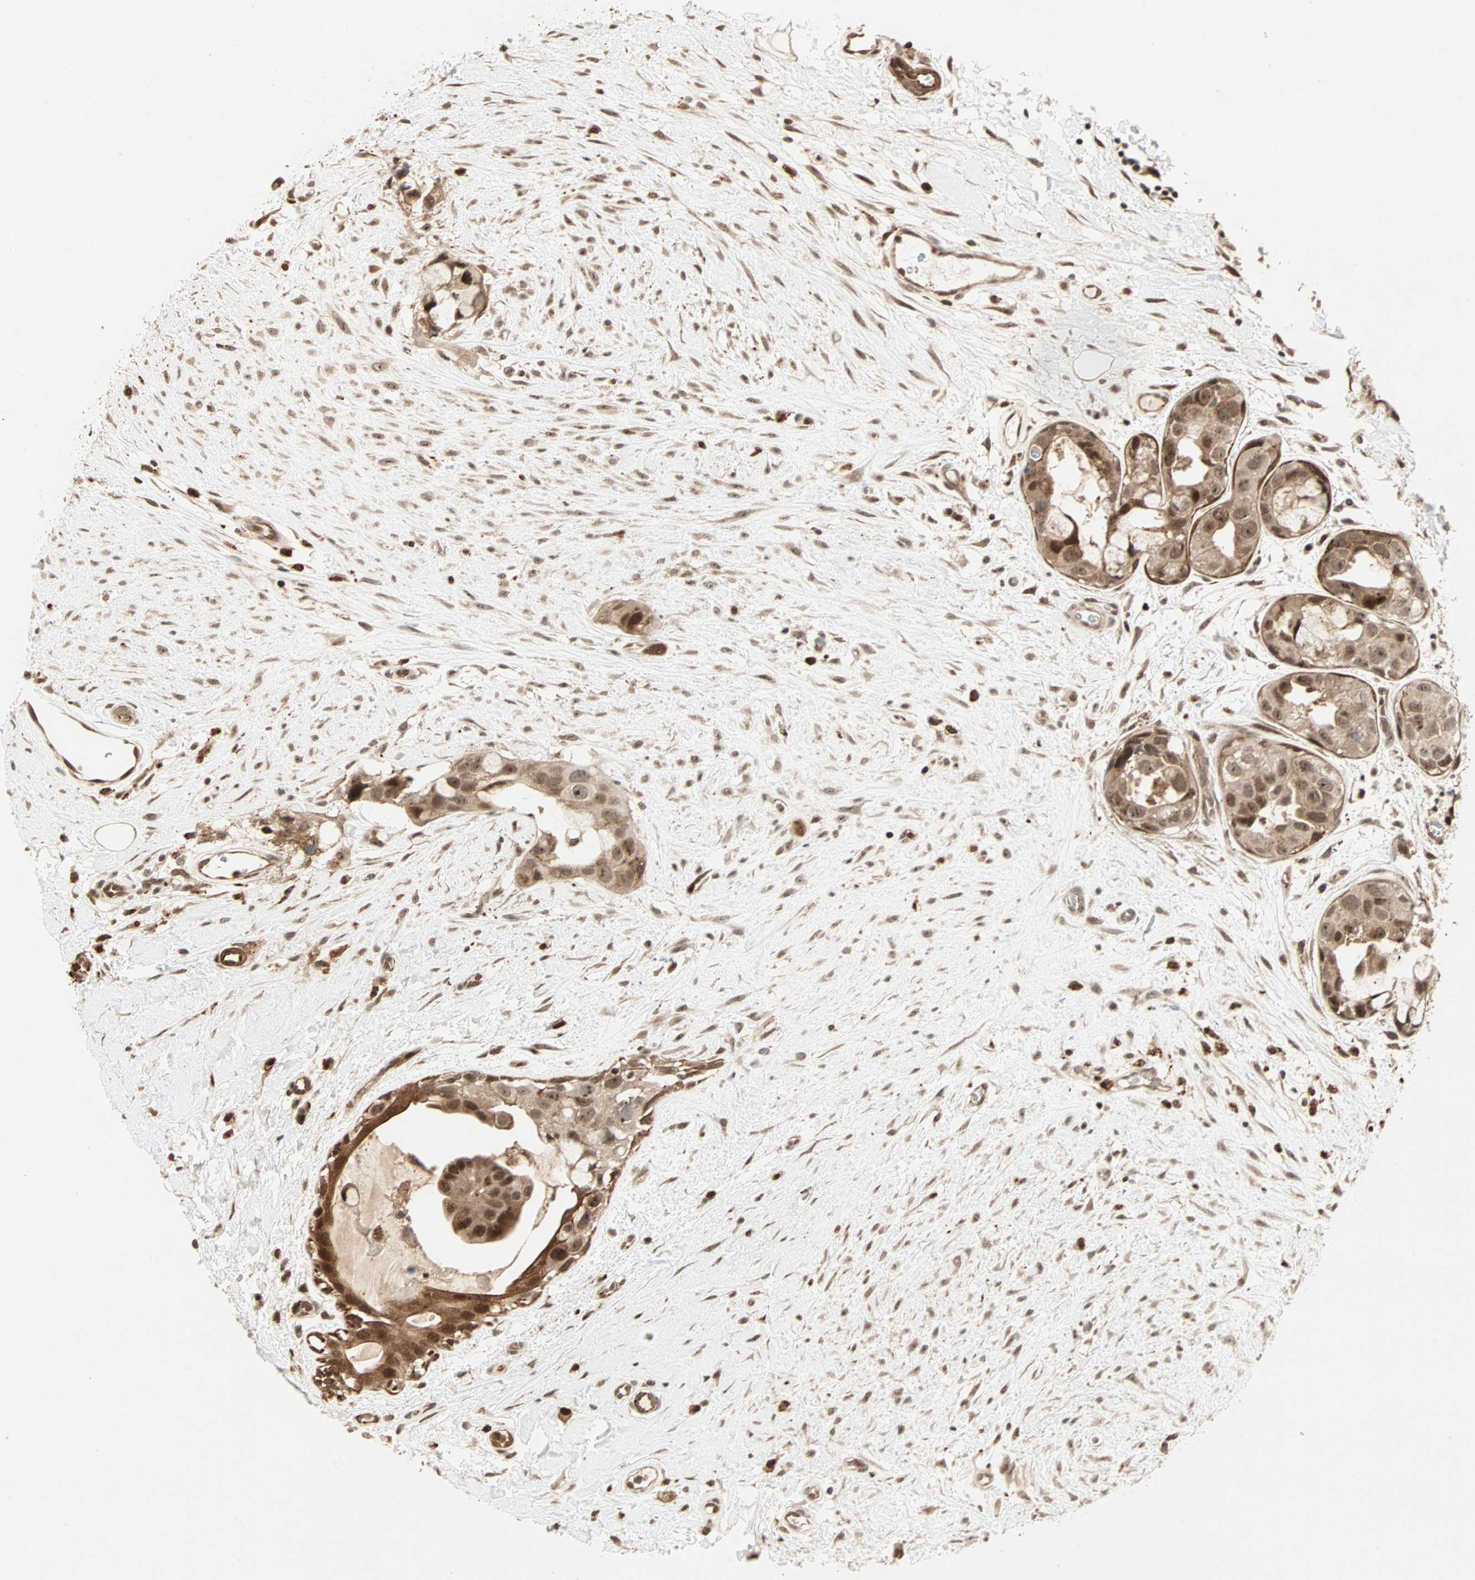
{"staining": {"intensity": "moderate", "quantity": ">75%", "location": "cytoplasmic/membranous,nuclear"}, "tissue": "breast cancer", "cell_type": "Tumor cells", "image_type": "cancer", "snomed": [{"axis": "morphology", "description": "Duct carcinoma"}, {"axis": "topography", "description": "Breast"}], "caption": "Immunohistochemical staining of breast cancer shows medium levels of moderate cytoplasmic/membranous and nuclear positivity in about >75% of tumor cells.", "gene": "ZBED9", "patient": {"sex": "female", "age": 40}}